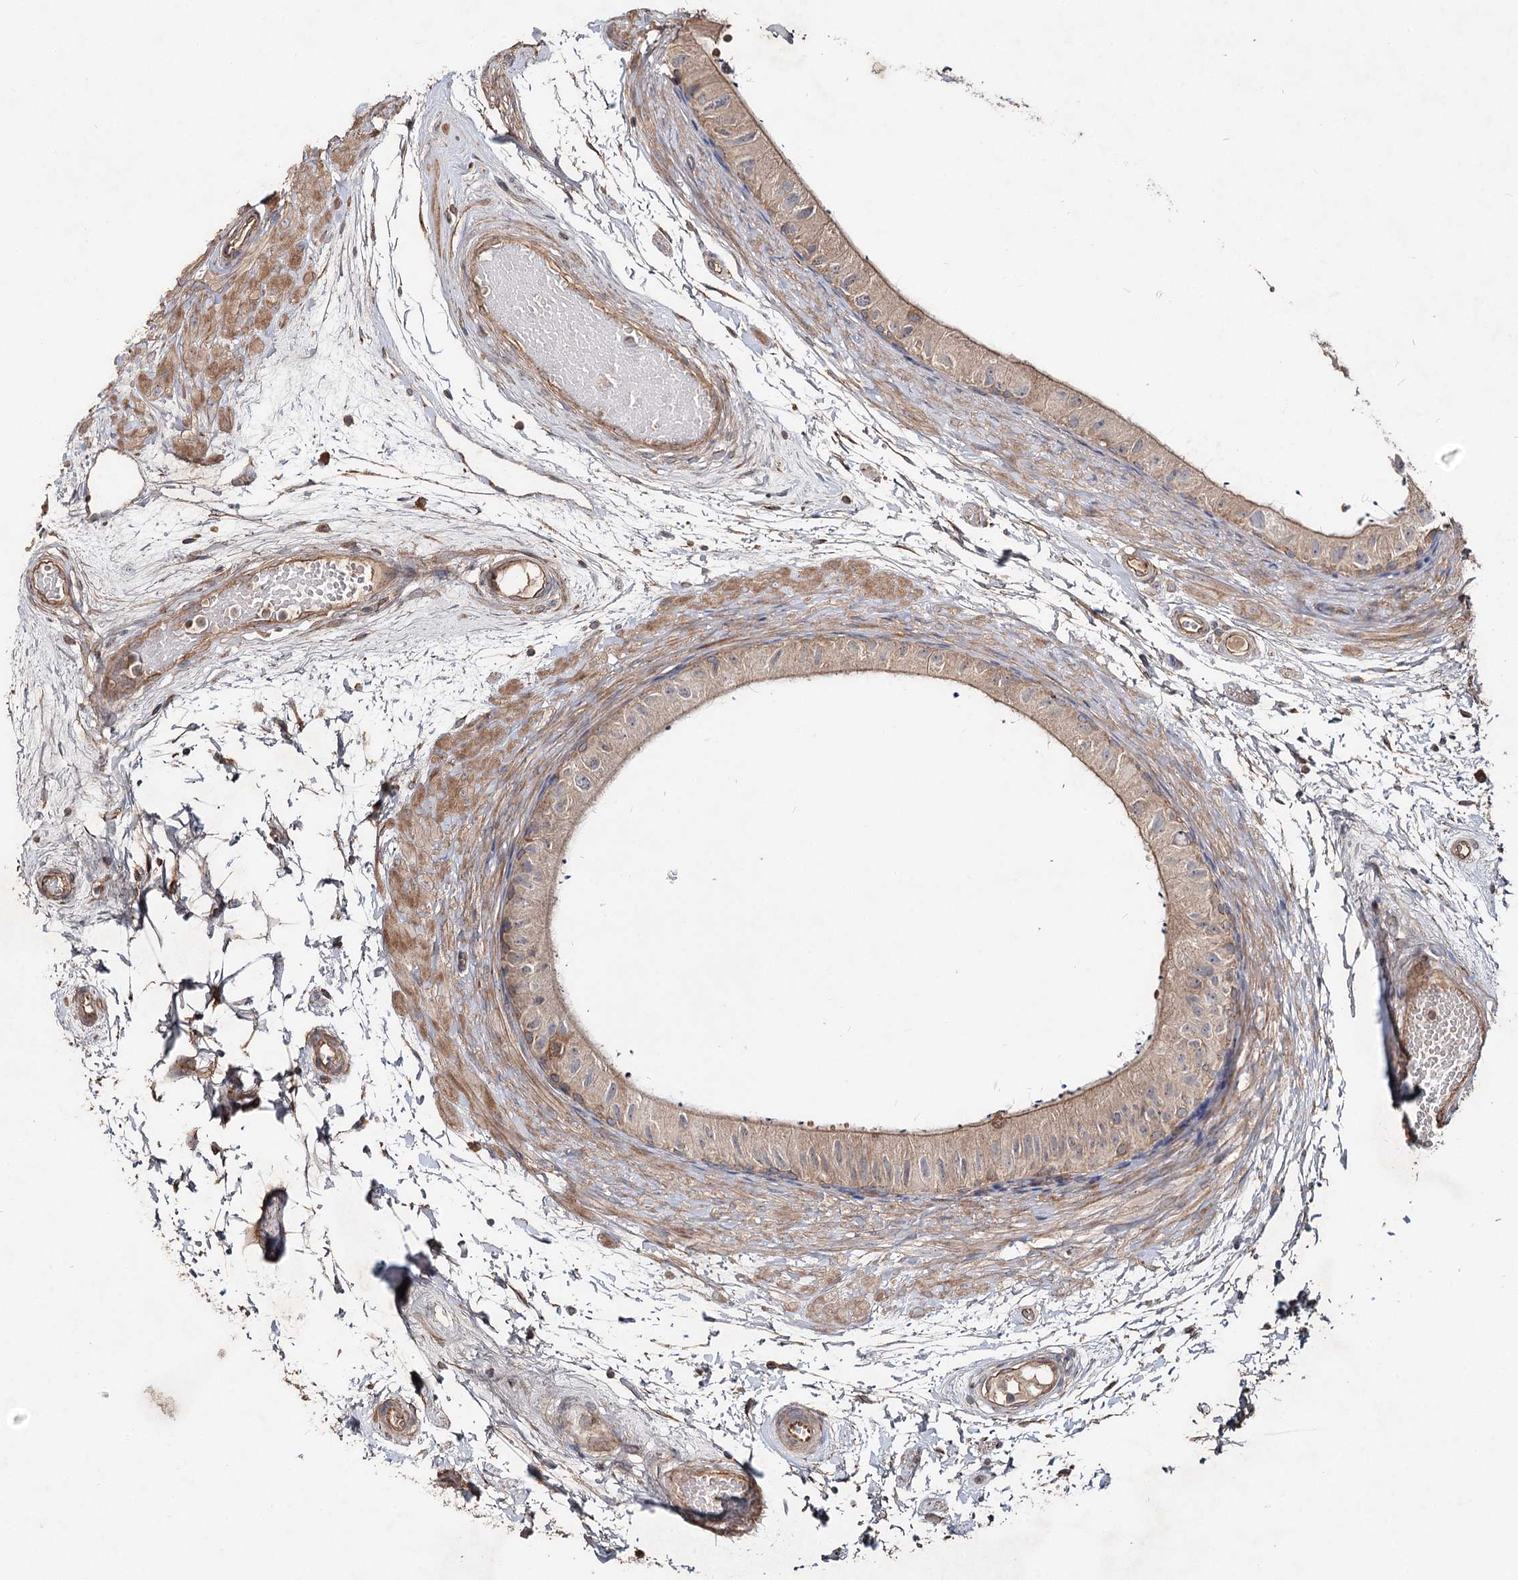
{"staining": {"intensity": "moderate", "quantity": "25%-75%", "location": "cytoplasmic/membranous"}, "tissue": "epididymis", "cell_type": "Glandular cells", "image_type": "normal", "snomed": [{"axis": "morphology", "description": "Normal tissue, NOS"}, {"axis": "topography", "description": "Epididymis"}], "caption": "This micrograph shows normal epididymis stained with immunohistochemistry to label a protein in brown. The cytoplasmic/membranous of glandular cells show moderate positivity for the protein. Nuclei are counter-stained blue.", "gene": "SPART", "patient": {"sex": "male", "age": 50}}